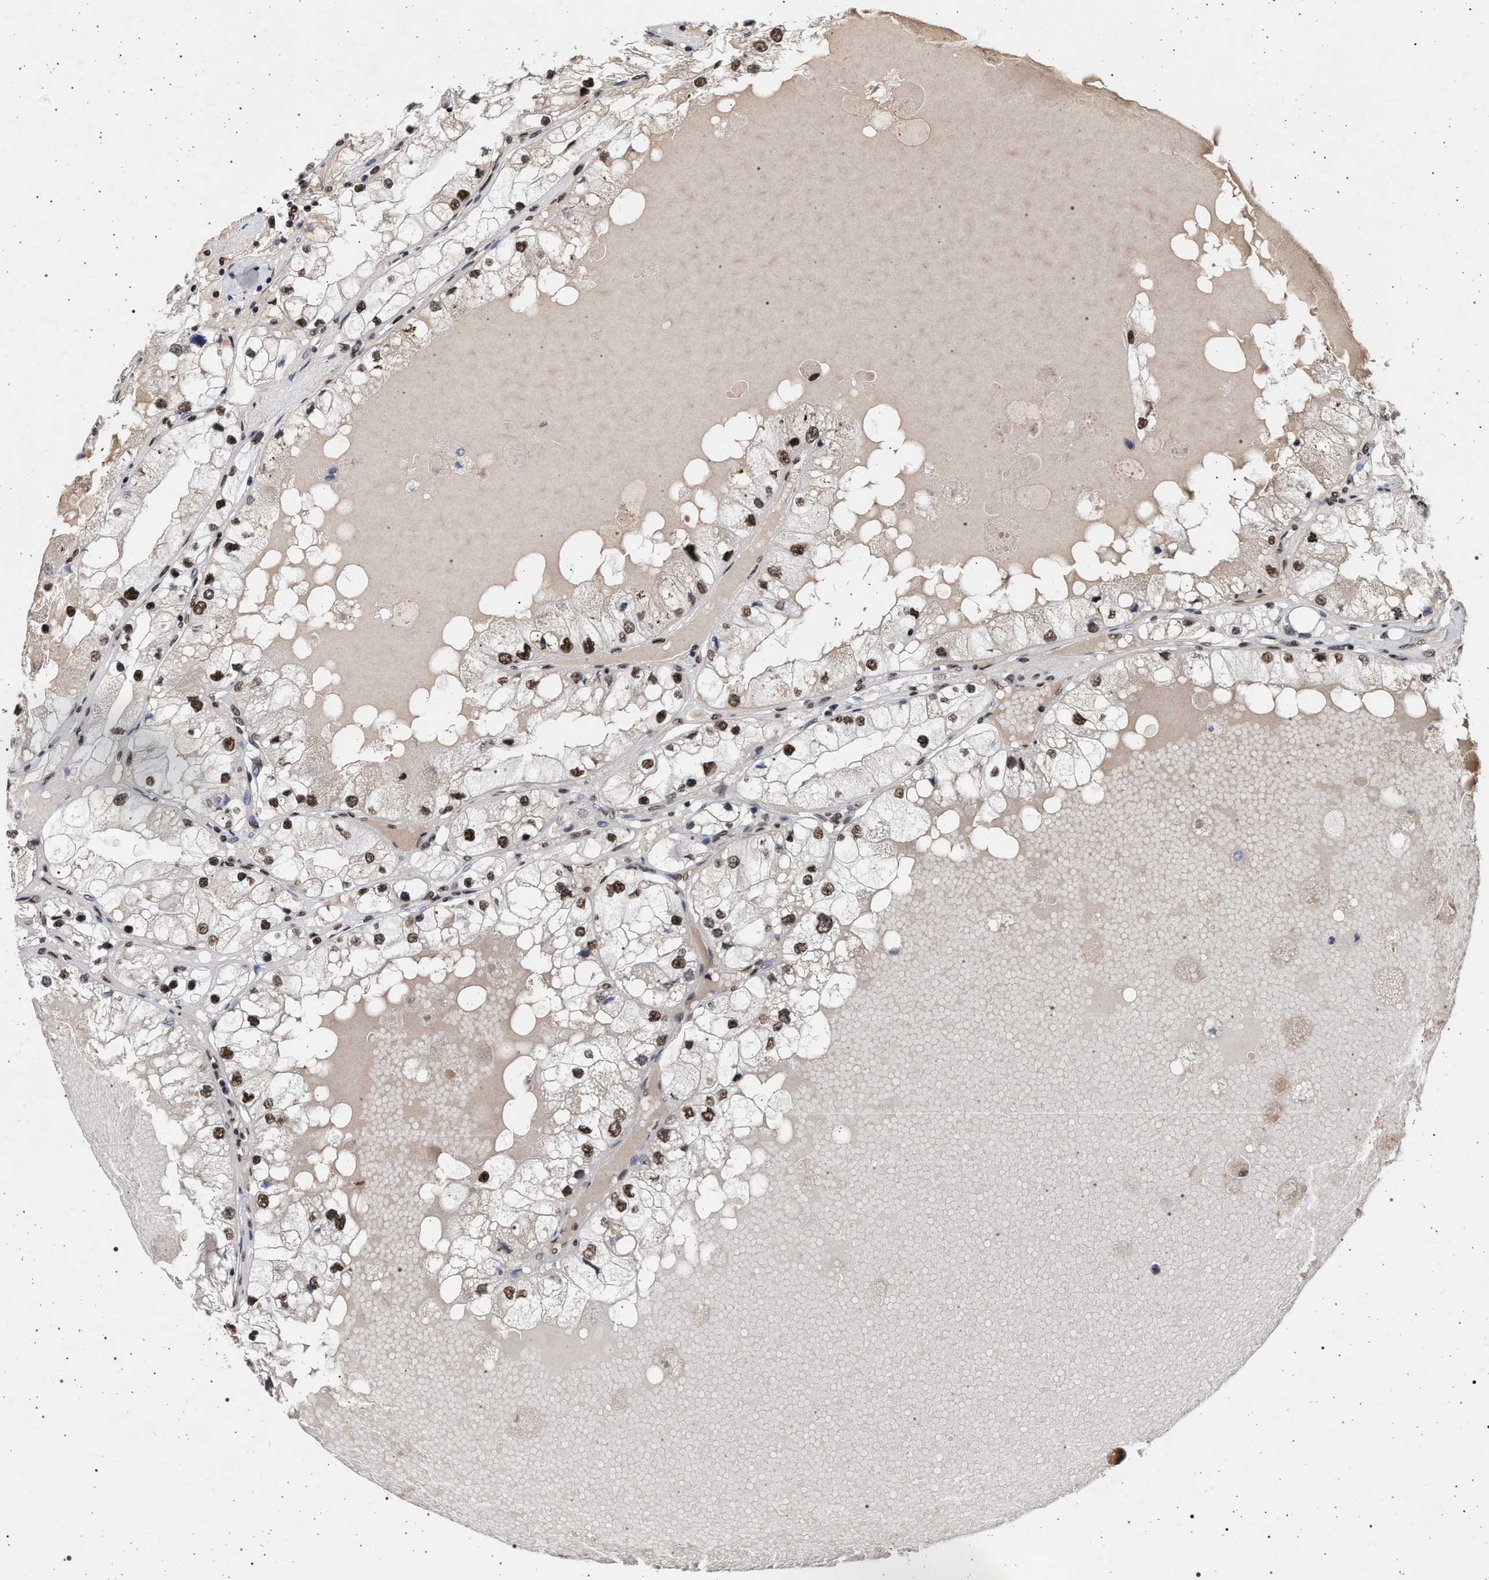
{"staining": {"intensity": "moderate", "quantity": ">75%", "location": "nuclear"}, "tissue": "renal cancer", "cell_type": "Tumor cells", "image_type": "cancer", "snomed": [{"axis": "morphology", "description": "Adenocarcinoma, NOS"}, {"axis": "topography", "description": "Kidney"}], "caption": "Immunohistochemical staining of adenocarcinoma (renal) reveals medium levels of moderate nuclear protein expression in approximately >75% of tumor cells.", "gene": "PHF12", "patient": {"sex": "male", "age": 68}}